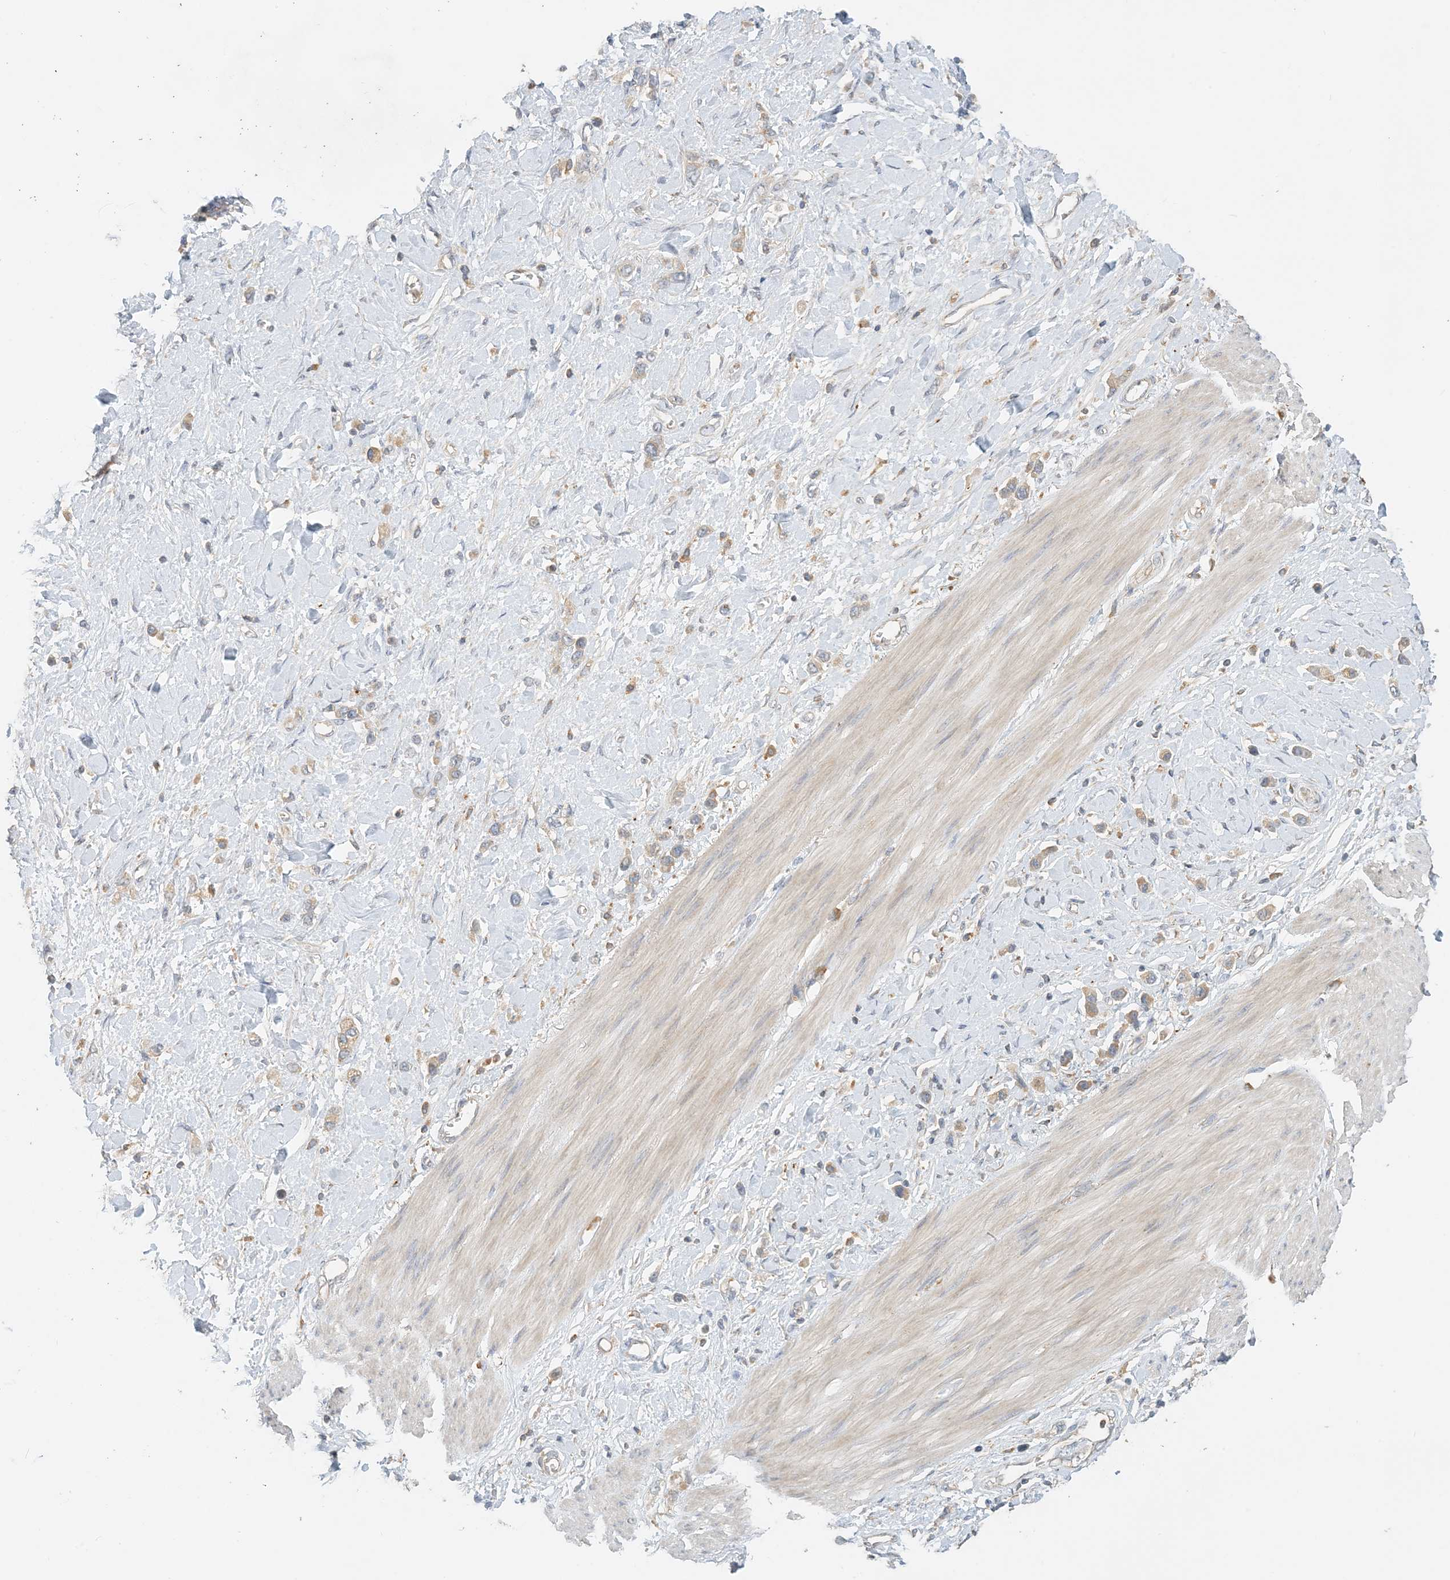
{"staining": {"intensity": "weak", "quantity": "25%-75%", "location": "cytoplasmic/membranous"}, "tissue": "stomach cancer", "cell_type": "Tumor cells", "image_type": "cancer", "snomed": [{"axis": "morphology", "description": "Normal tissue, NOS"}, {"axis": "morphology", "description": "Adenocarcinoma, NOS"}, {"axis": "topography", "description": "Stomach, upper"}, {"axis": "topography", "description": "Stomach"}], "caption": "Weak cytoplasmic/membranous protein staining is identified in approximately 25%-75% of tumor cells in stomach cancer. (Brightfield microscopy of DAB IHC at high magnification).", "gene": "SPPL2A", "patient": {"sex": "female", "age": 65}}